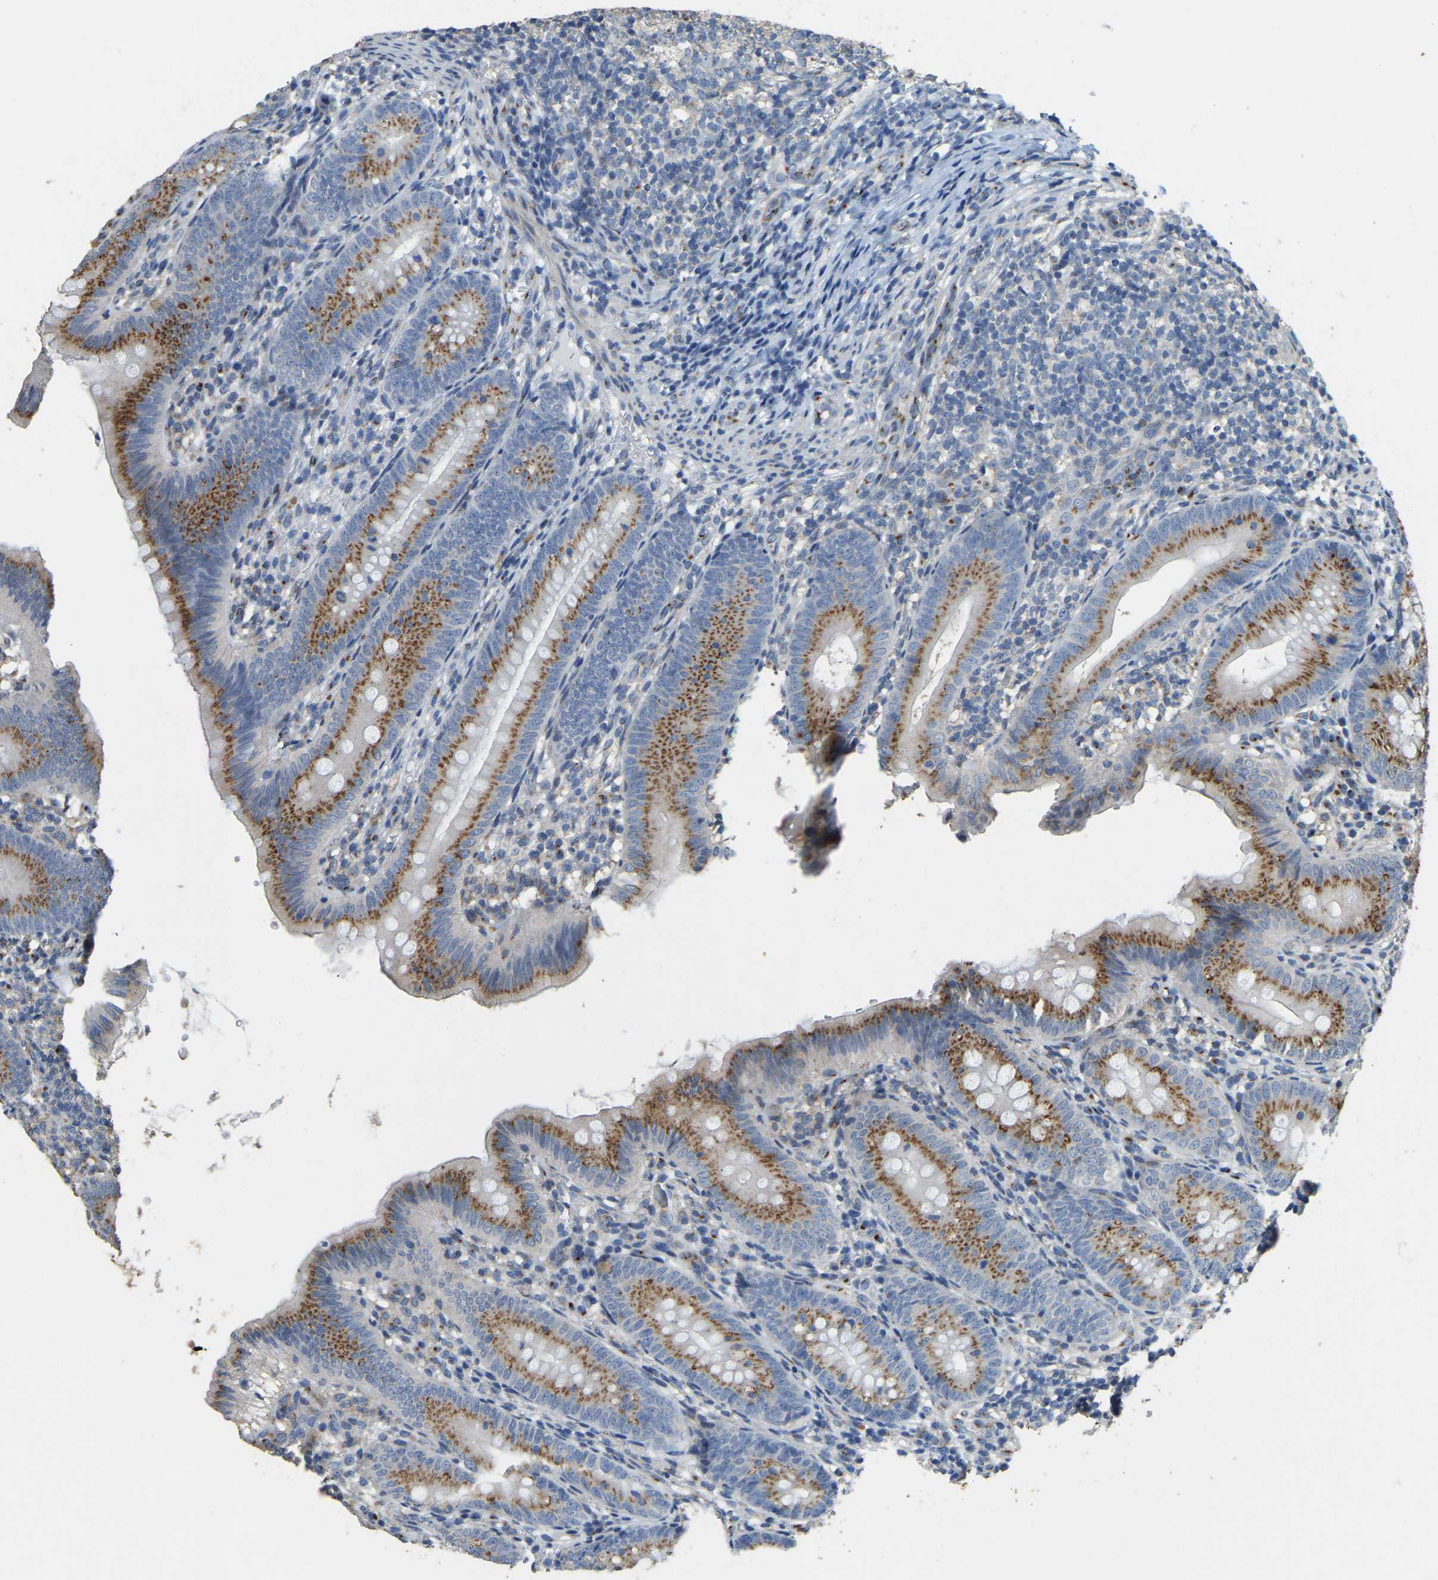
{"staining": {"intensity": "moderate", "quantity": ">75%", "location": "cytoplasmic/membranous"}, "tissue": "appendix", "cell_type": "Glandular cells", "image_type": "normal", "snomed": [{"axis": "morphology", "description": "Normal tissue, NOS"}, {"axis": "topography", "description": "Appendix"}], "caption": "There is medium levels of moderate cytoplasmic/membranous expression in glandular cells of benign appendix, as demonstrated by immunohistochemical staining (brown color).", "gene": "FAM174A", "patient": {"sex": "male", "age": 1}}